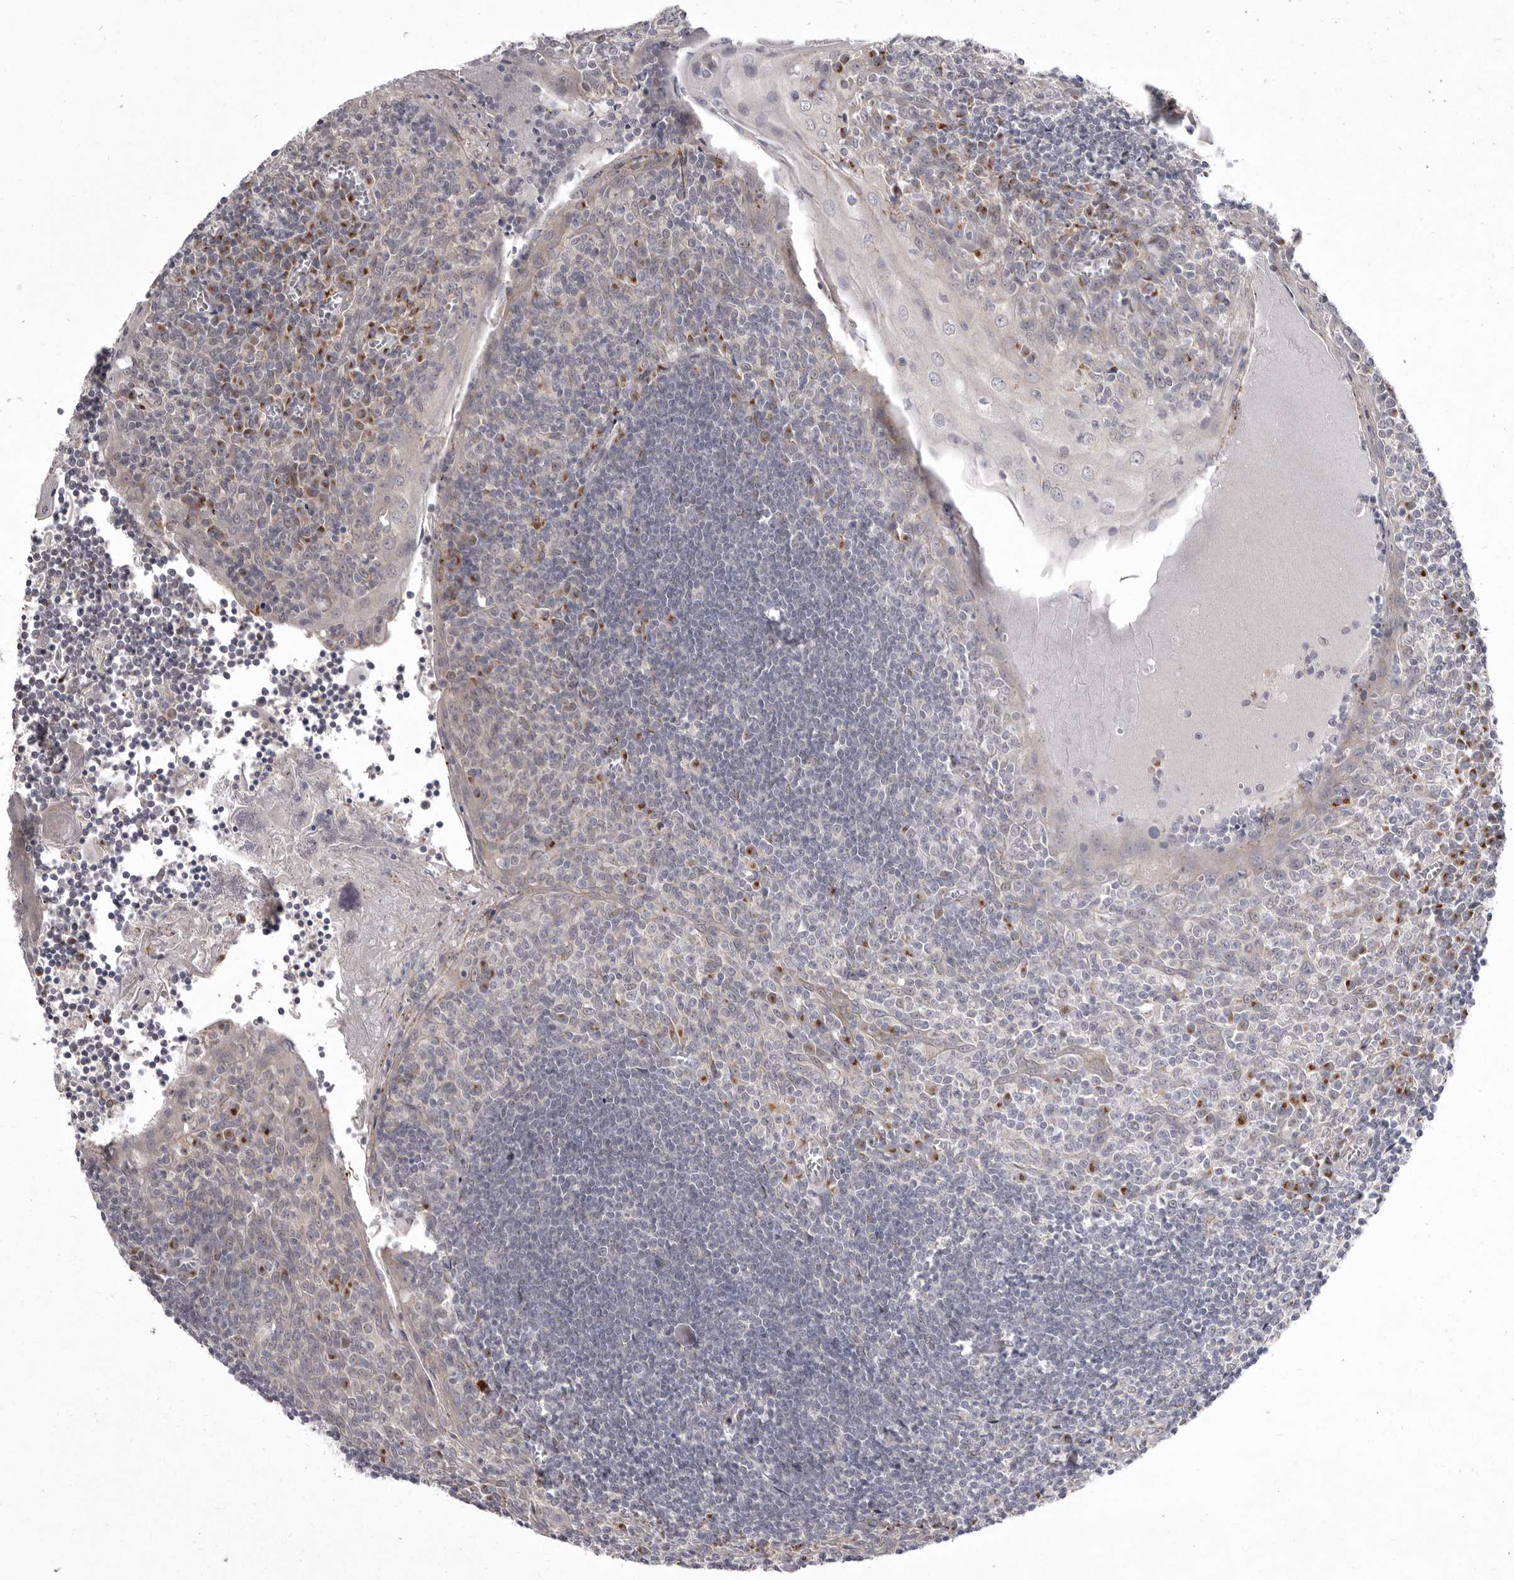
{"staining": {"intensity": "negative", "quantity": "none", "location": "none"}, "tissue": "tonsil", "cell_type": "Germinal center cells", "image_type": "normal", "snomed": [{"axis": "morphology", "description": "Normal tissue, NOS"}, {"axis": "topography", "description": "Tonsil"}], "caption": "The micrograph demonstrates no significant positivity in germinal center cells of tonsil. Nuclei are stained in blue.", "gene": "P2RX6", "patient": {"sex": "male", "age": 27}}